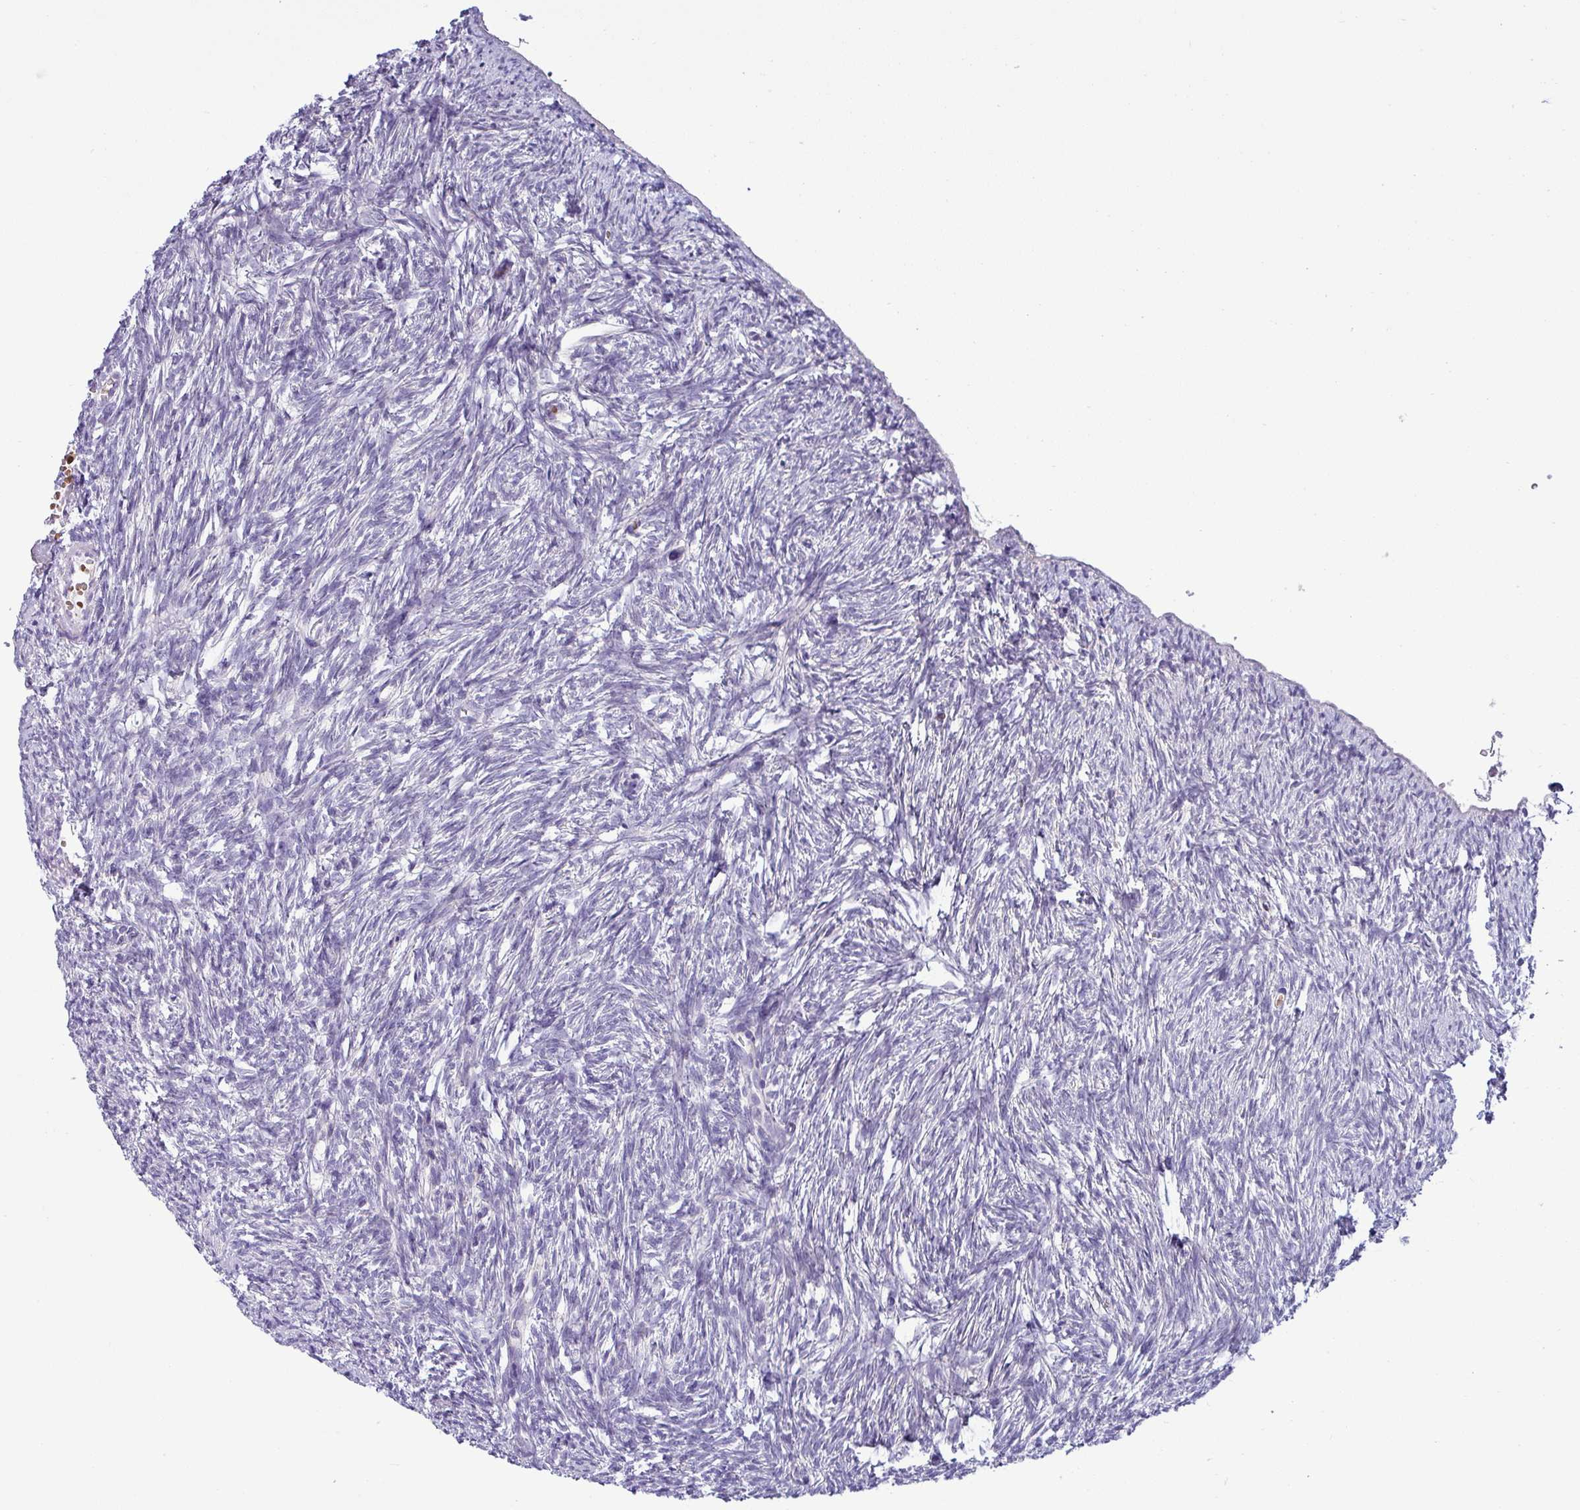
{"staining": {"intensity": "negative", "quantity": "none", "location": "none"}, "tissue": "ovary", "cell_type": "Follicle cells", "image_type": "normal", "snomed": [{"axis": "morphology", "description": "Normal tissue, NOS"}, {"axis": "topography", "description": "Ovary"}], "caption": "DAB (3,3'-diaminobenzidine) immunohistochemical staining of unremarkable ovary displays no significant staining in follicle cells. (Stains: DAB (3,3'-diaminobenzidine) IHC with hematoxylin counter stain, Microscopy: brightfield microscopy at high magnification).", "gene": "ACAP3", "patient": {"sex": "female", "age": 51}}